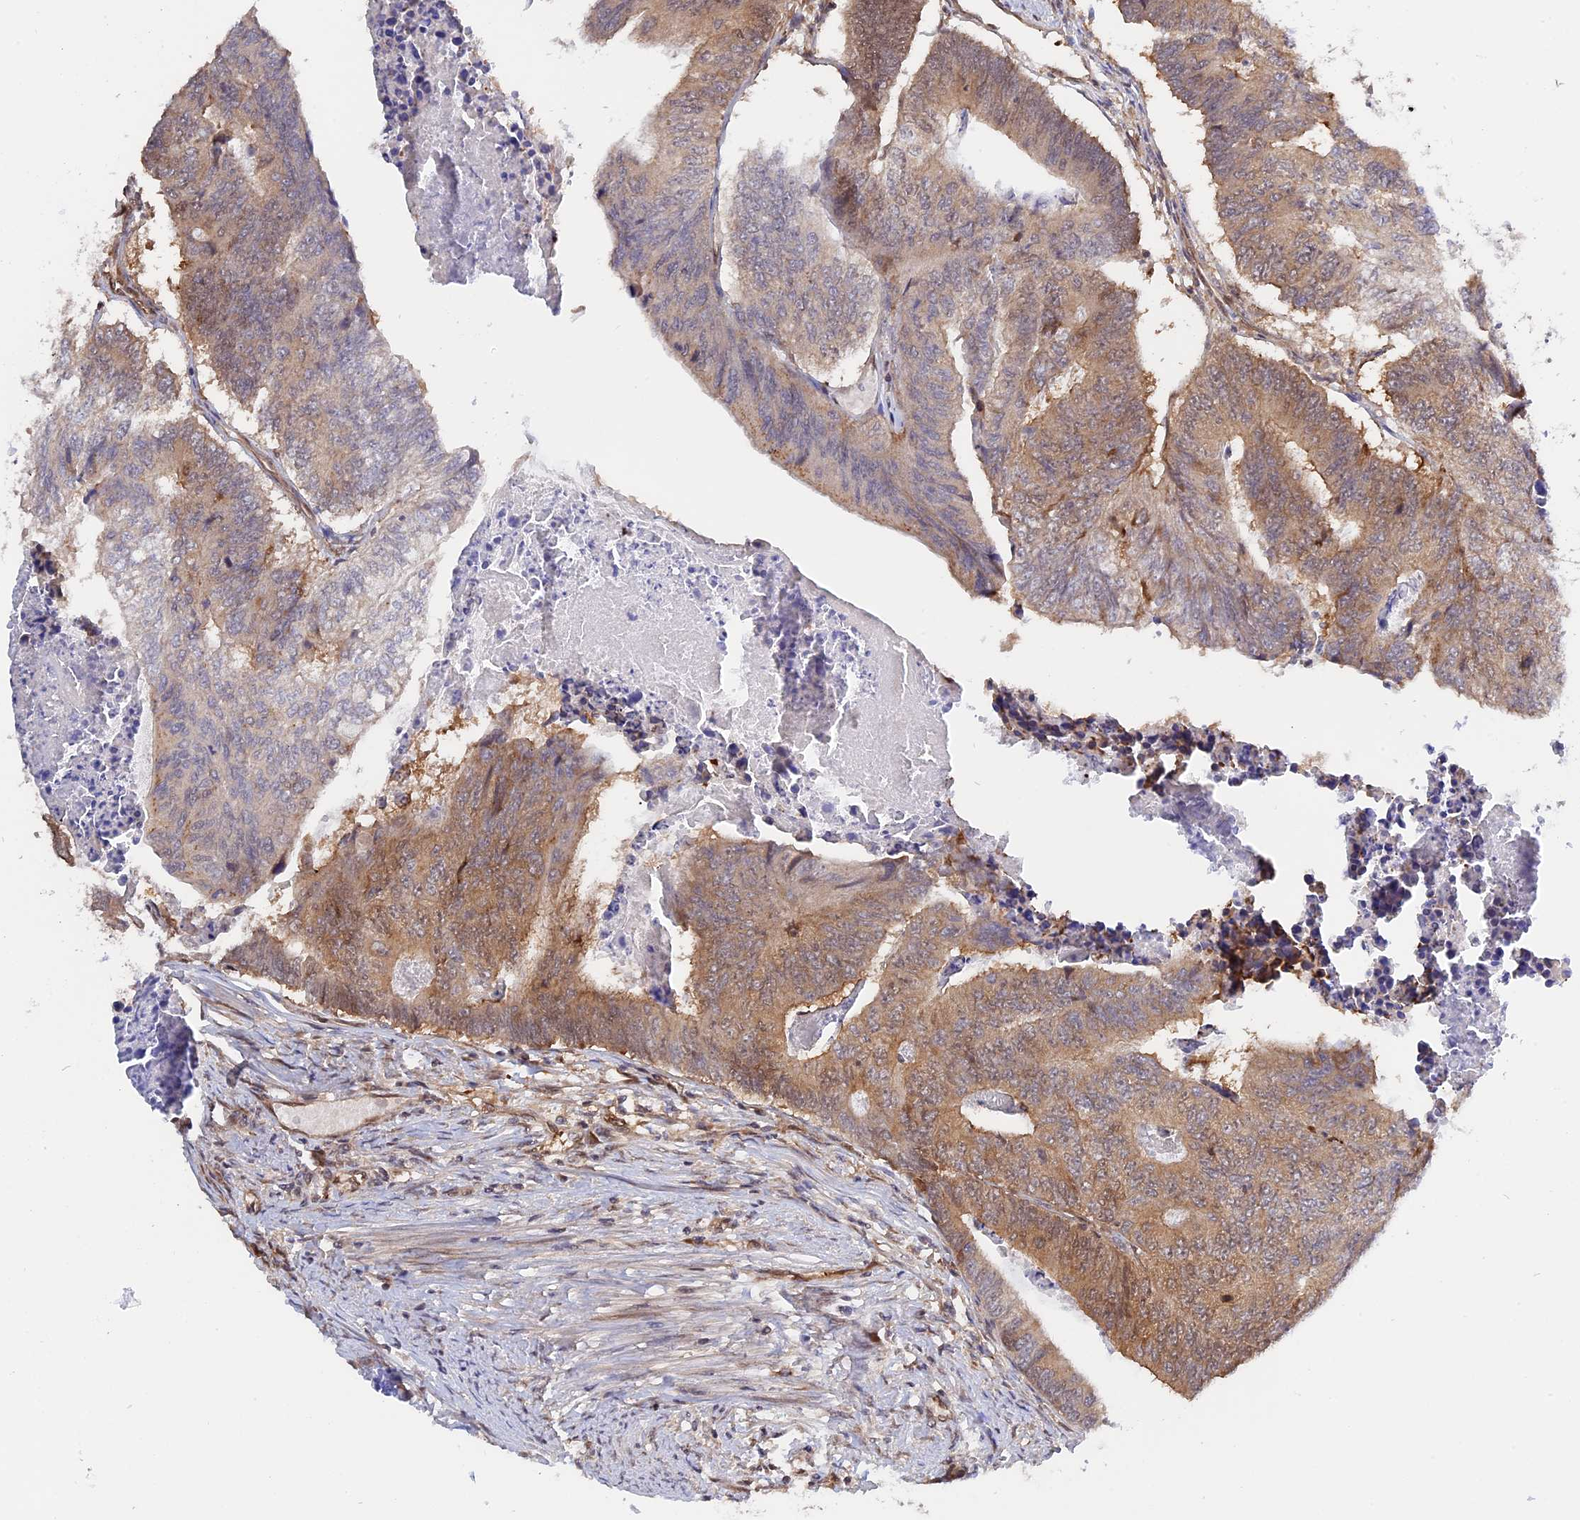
{"staining": {"intensity": "moderate", "quantity": "25%-75%", "location": "cytoplasmic/membranous"}, "tissue": "colorectal cancer", "cell_type": "Tumor cells", "image_type": "cancer", "snomed": [{"axis": "morphology", "description": "Adenocarcinoma, NOS"}, {"axis": "topography", "description": "Colon"}], "caption": "There is medium levels of moderate cytoplasmic/membranous expression in tumor cells of colorectal adenocarcinoma, as demonstrated by immunohistochemical staining (brown color).", "gene": "ZNF428", "patient": {"sex": "female", "age": 67}}